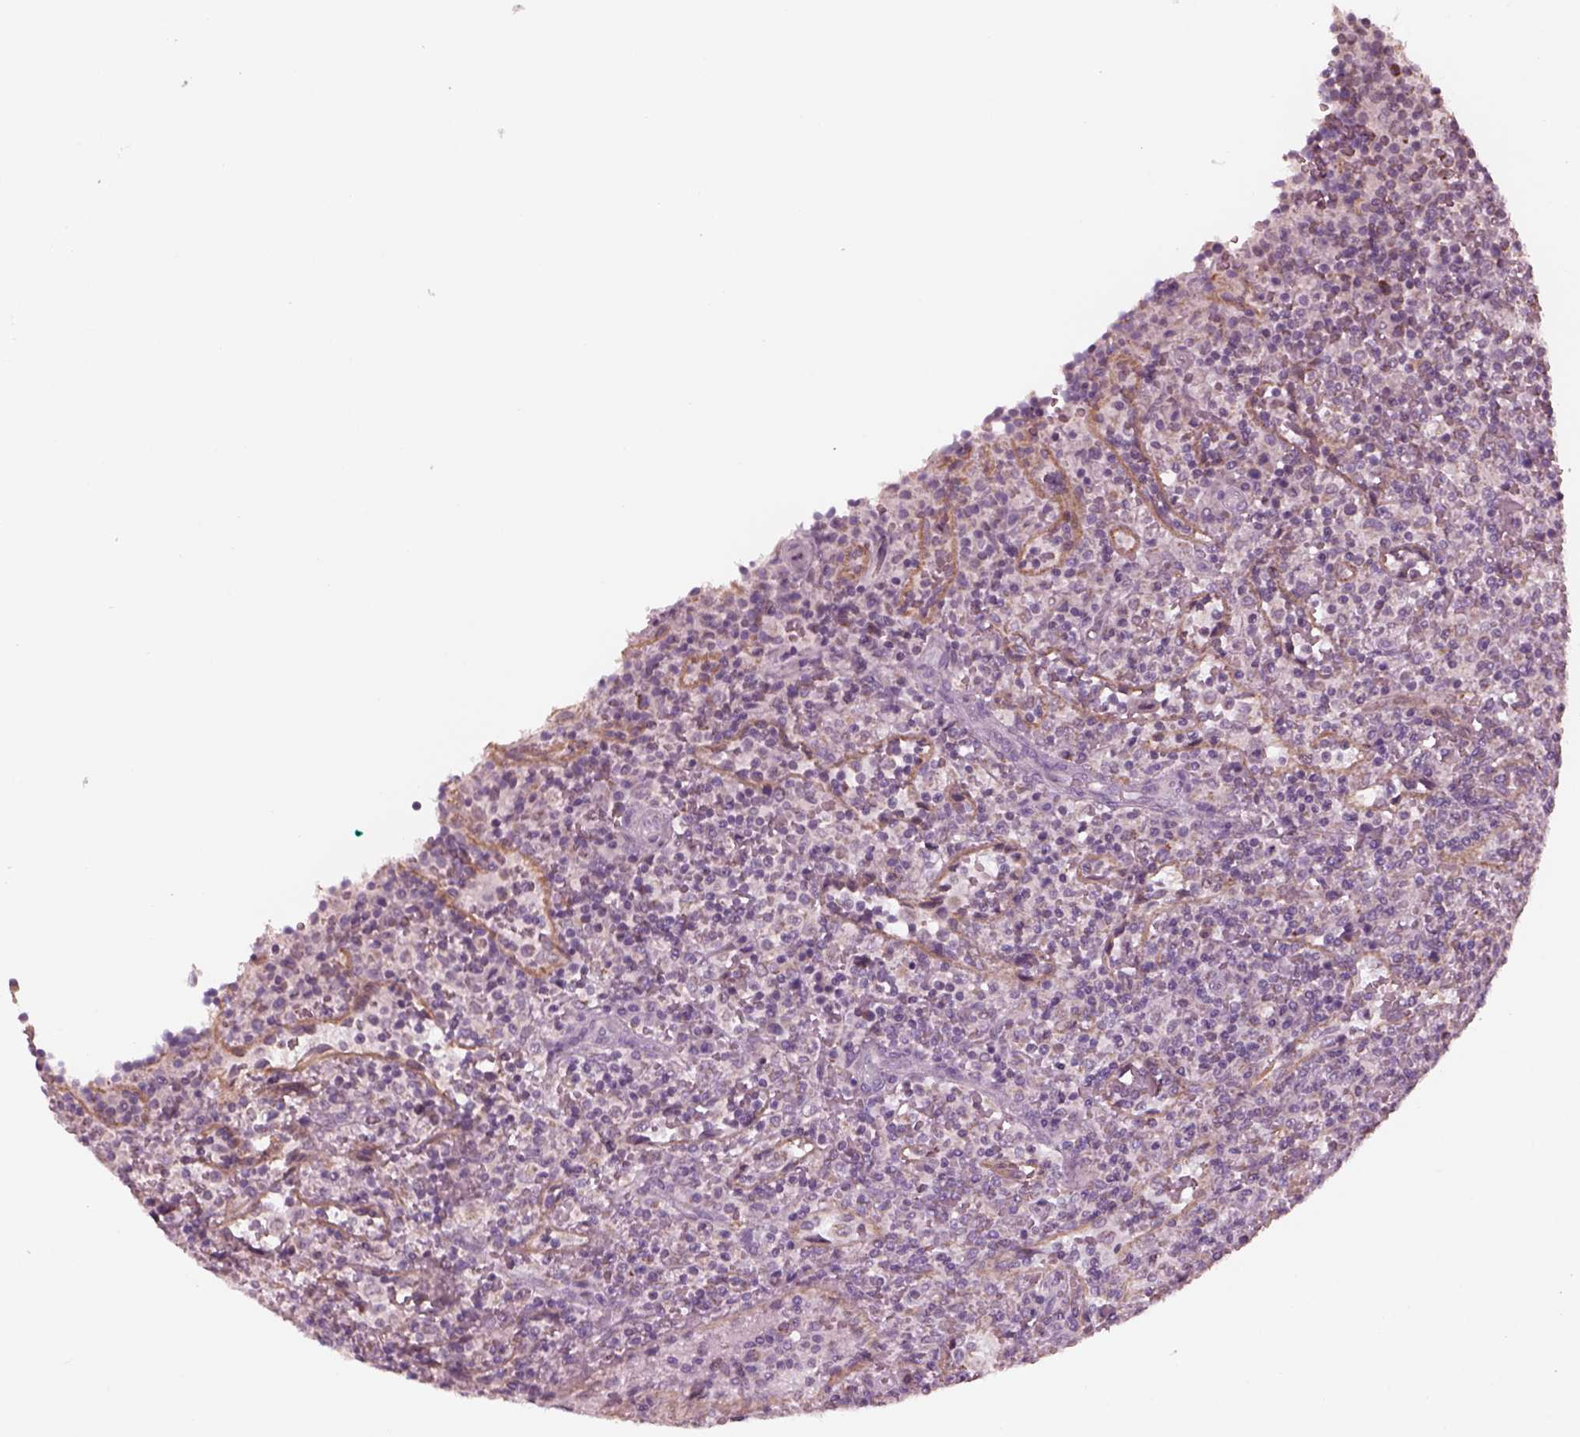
{"staining": {"intensity": "negative", "quantity": "none", "location": "none"}, "tissue": "lymphoma", "cell_type": "Tumor cells", "image_type": "cancer", "snomed": [{"axis": "morphology", "description": "Malignant lymphoma, non-Hodgkin's type, Low grade"}, {"axis": "topography", "description": "Spleen"}], "caption": "Immunohistochemical staining of human low-grade malignant lymphoma, non-Hodgkin's type shows no significant expression in tumor cells. Brightfield microscopy of immunohistochemistry (IHC) stained with DAB (brown) and hematoxylin (blue), captured at high magnification.", "gene": "CELSR3", "patient": {"sex": "male", "age": 62}}